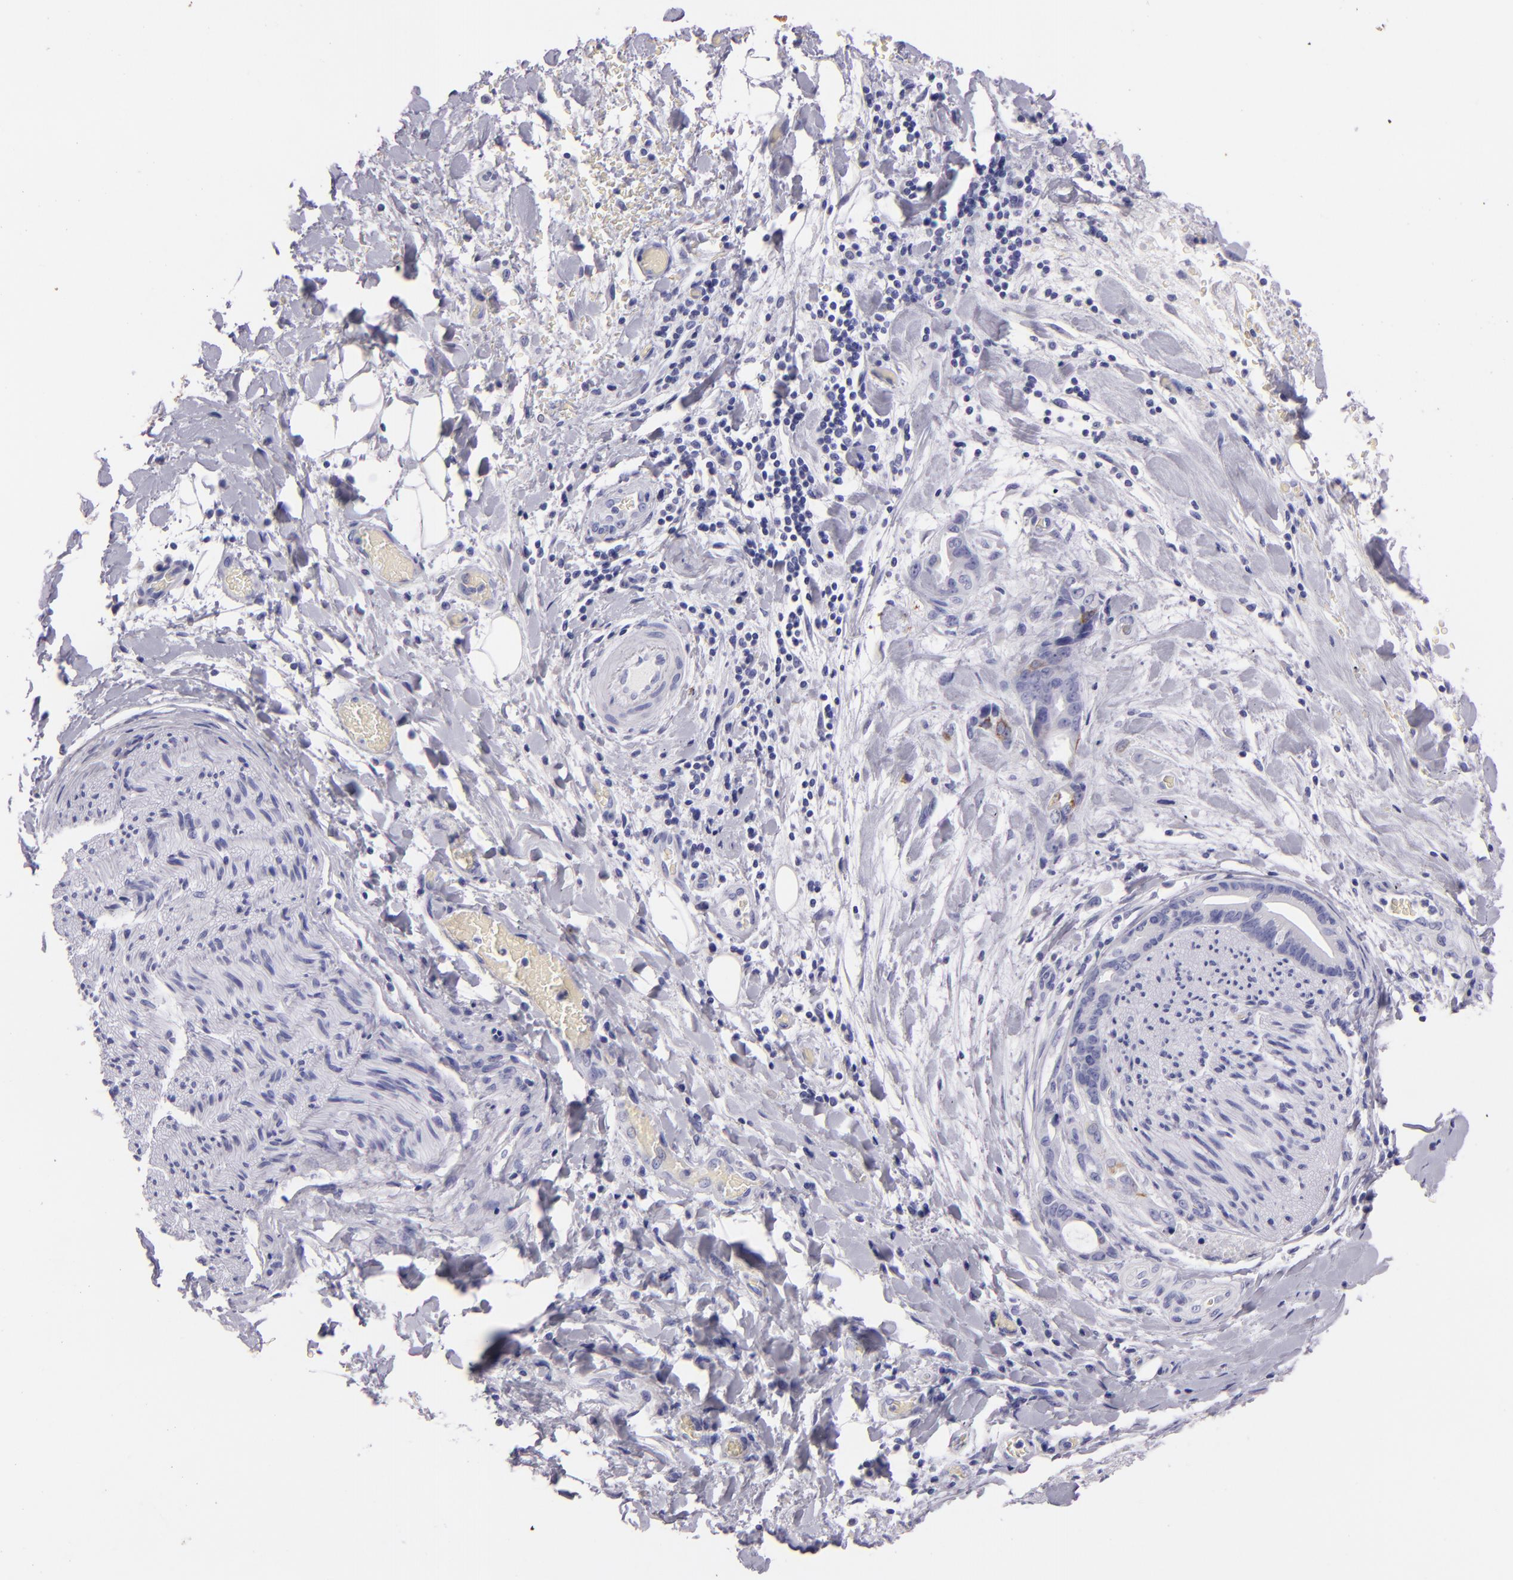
{"staining": {"intensity": "negative", "quantity": "none", "location": "none"}, "tissue": "liver cancer", "cell_type": "Tumor cells", "image_type": "cancer", "snomed": [{"axis": "morphology", "description": "Cholangiocarcinoma"}, {"axis": "topography", "description": "Liver"}], "caption": "This is a histopathology image of immunohistochemistry staining of liver cholangiocarcinoma, which shows no positivity in tumor cells.", "gene": "MUC5AC", "patient": {"sex": "male", "age": 58}}